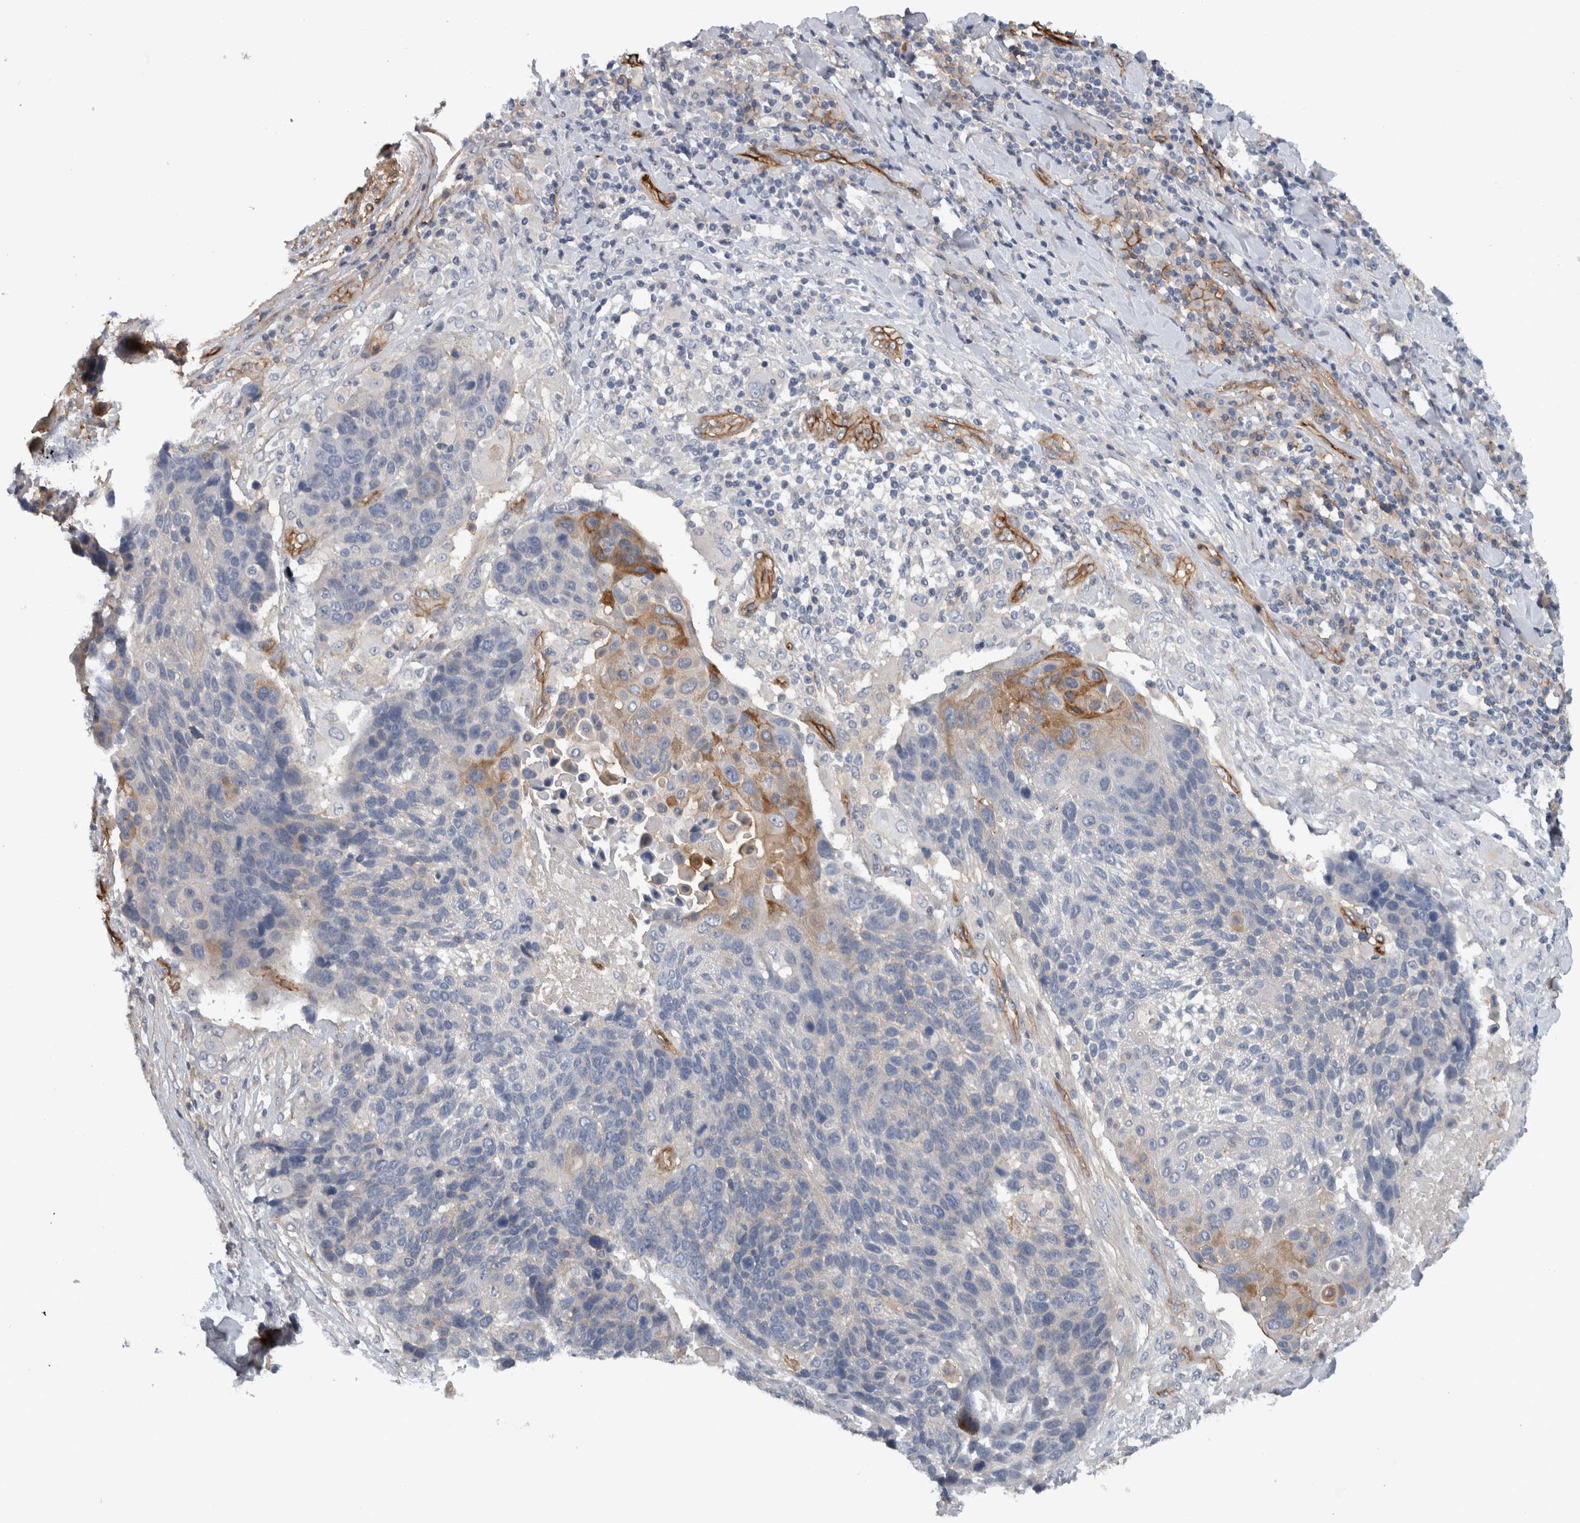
{"staining": {"intensity": "moderate", "quantity": "<25%", "location": "cytoplasmic/membranous"}, "tissue": "lung cancer", "cell_type": "Tumor cells", "image_type": "cancer", "snomed": [{"axis": "morphology", "description": "Squamous cell carcinoma, NOS"}, {"axis": "topography", "description": "Lung"}], "caption": "Human lung squamous cell carcinoma stained with a brown dye demonstrates moderate cytoplasmic/membranous positive expression in about <25% of tumor cells.", "gene": "CD59", "patient": {"sex": "male", "age": 66}}